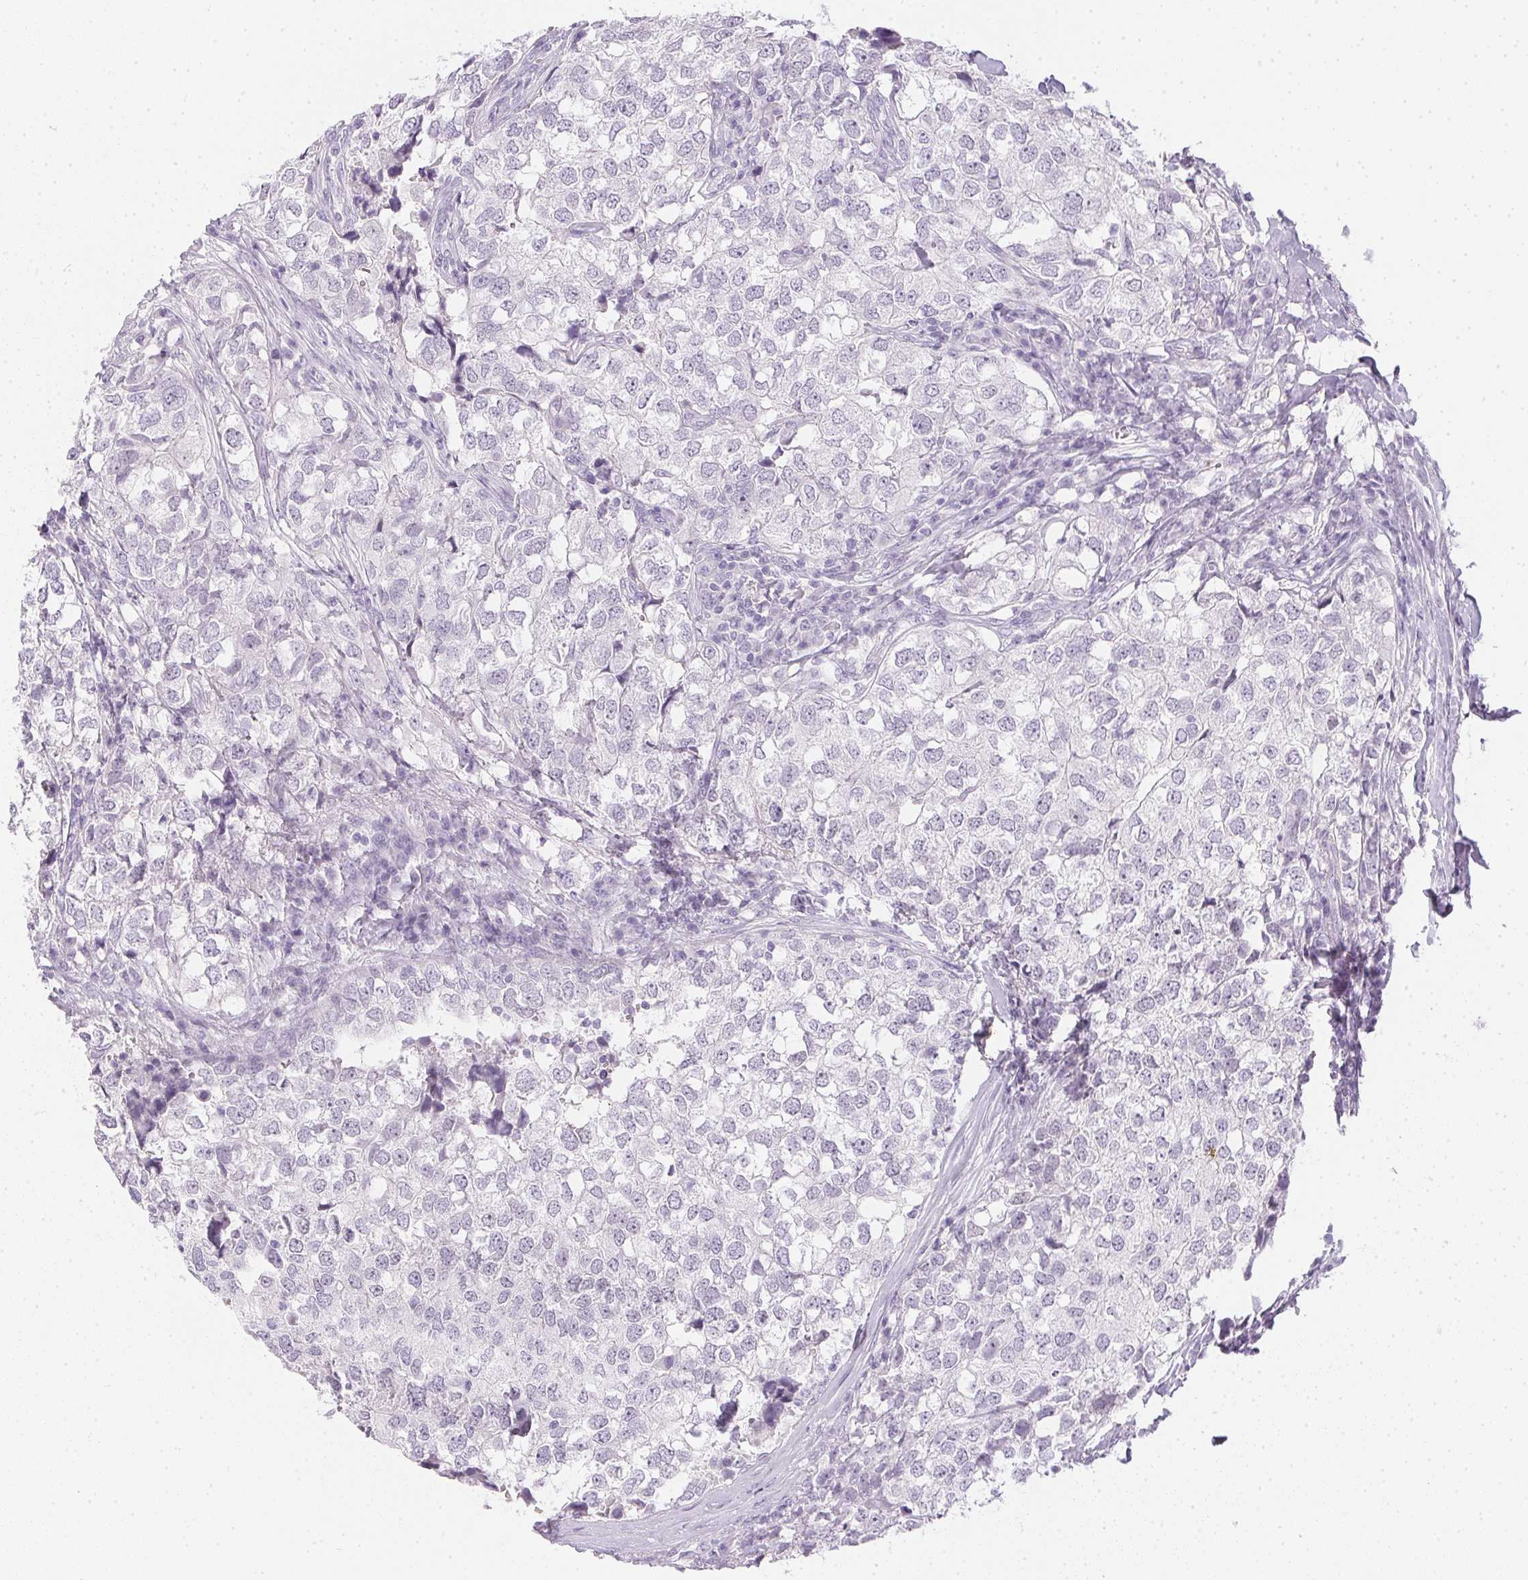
{"staining": {"intensity": "negative", "quantity": "none", "location": "none"}, "tissue": "breast cancer", "cell_type": "Tumor cells", "image_type": "cancer", "snomed": [{"axis": "morphology", "description": "Duct carcinoma"}, {"axis": "topography", "description": "Breast"}], "caption": "The immunohistochemistry histopathology image has no significant expression in tumor cells of breast intraductal carcinoma tissue.", "gene": "PPY", "patient": {"sex": "female", "age": 30}}